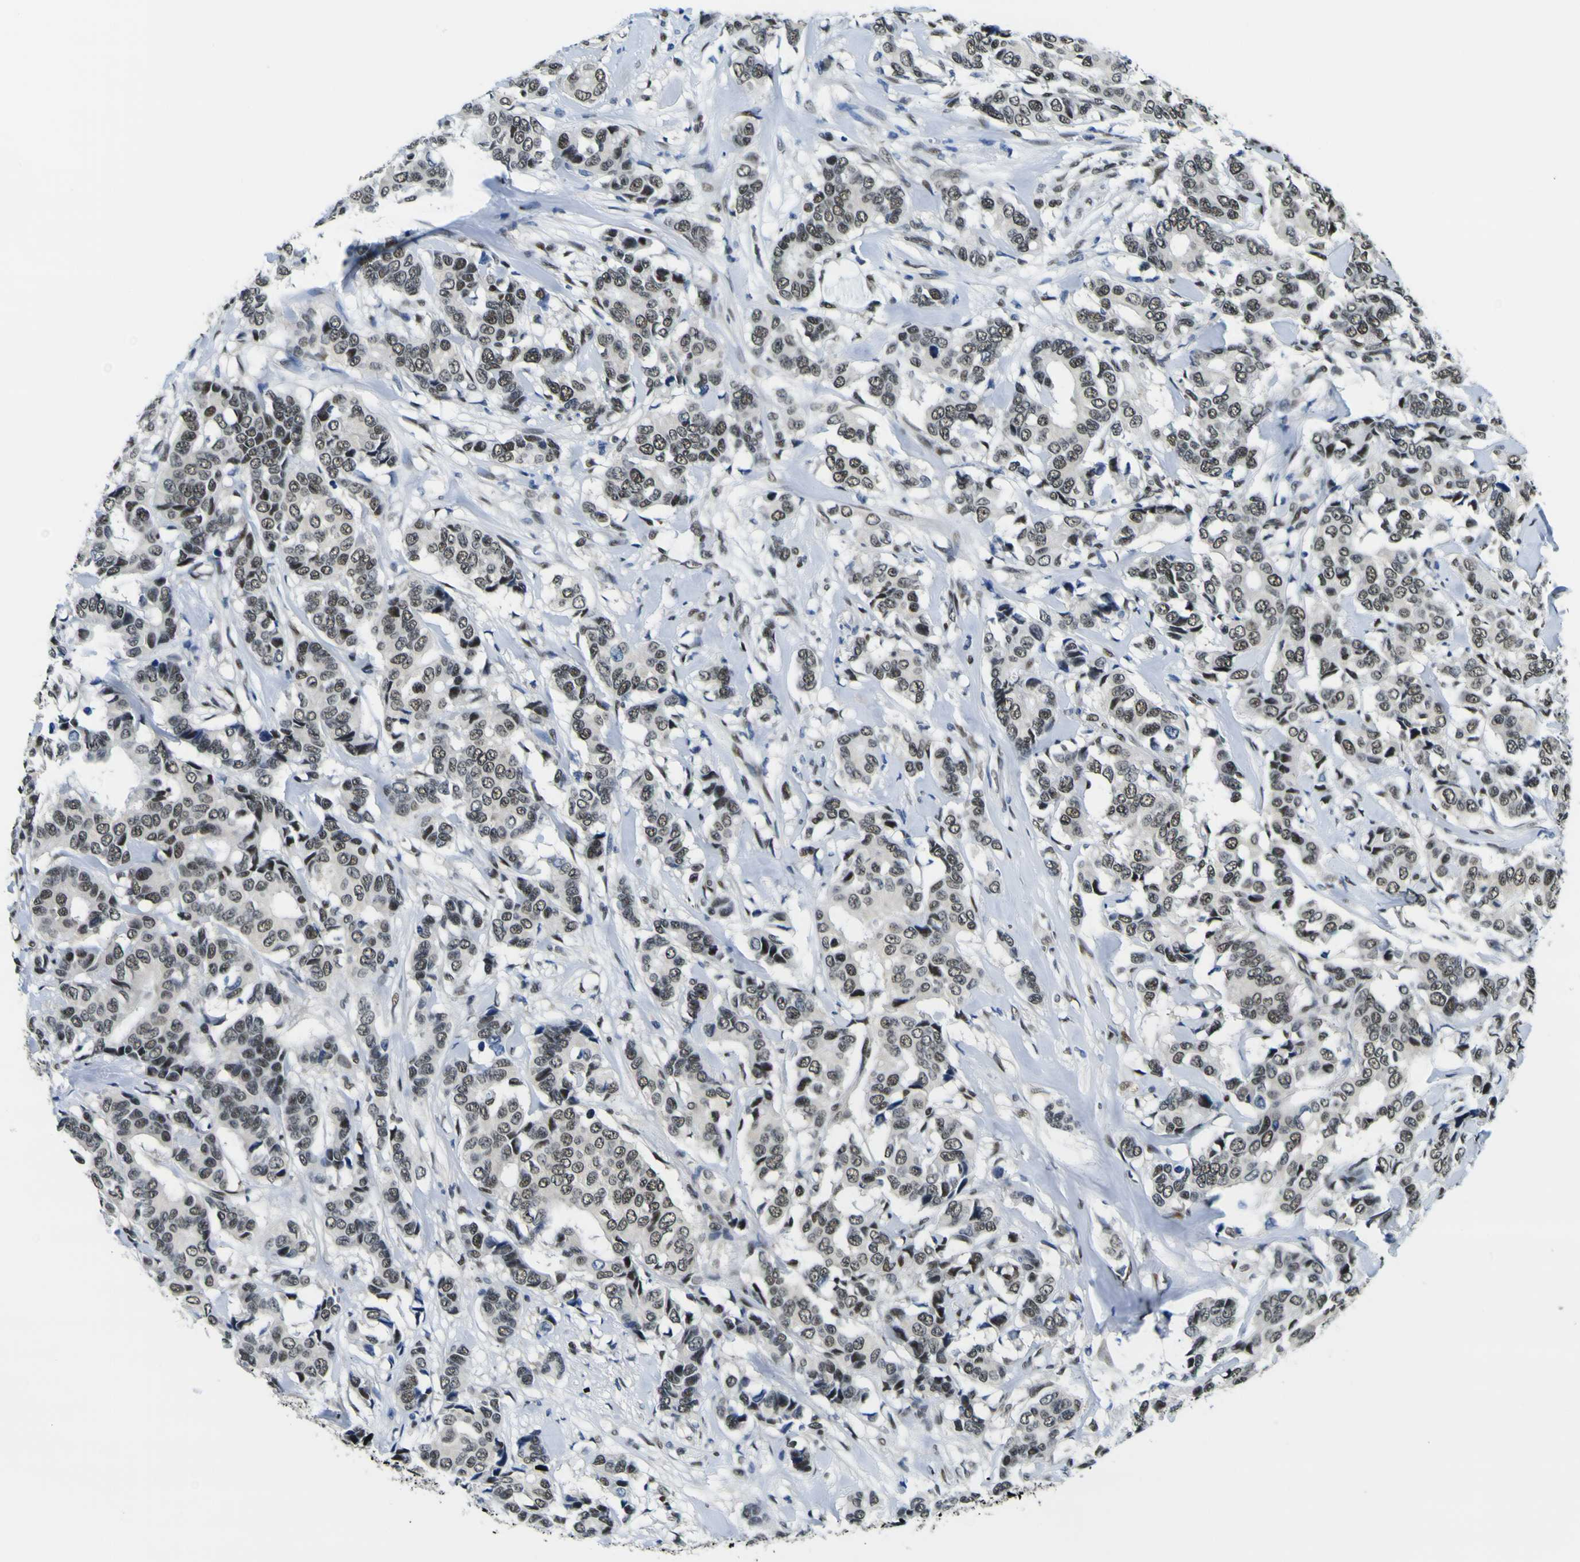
{"staining": {"intensity": "moderate", "quantity": ">75%", "location": "nuclear"}, "tissue": "breast cancer", "cell_type": "Tumor cells", "image_type": "cancer", "snomed": [{"axis": "morphology", "description": "Duct carcinoma"}, {"axis": "topography", "description": "Breast"}], "caption": "The photomicrograph shows a brown stain indicating the presence of a protein in the nuclear of tumor cells in breast cancer (infiltrating ductal carcinoma).", "gene": "SP1", "patient": {"sex": "female", "age": 87}}